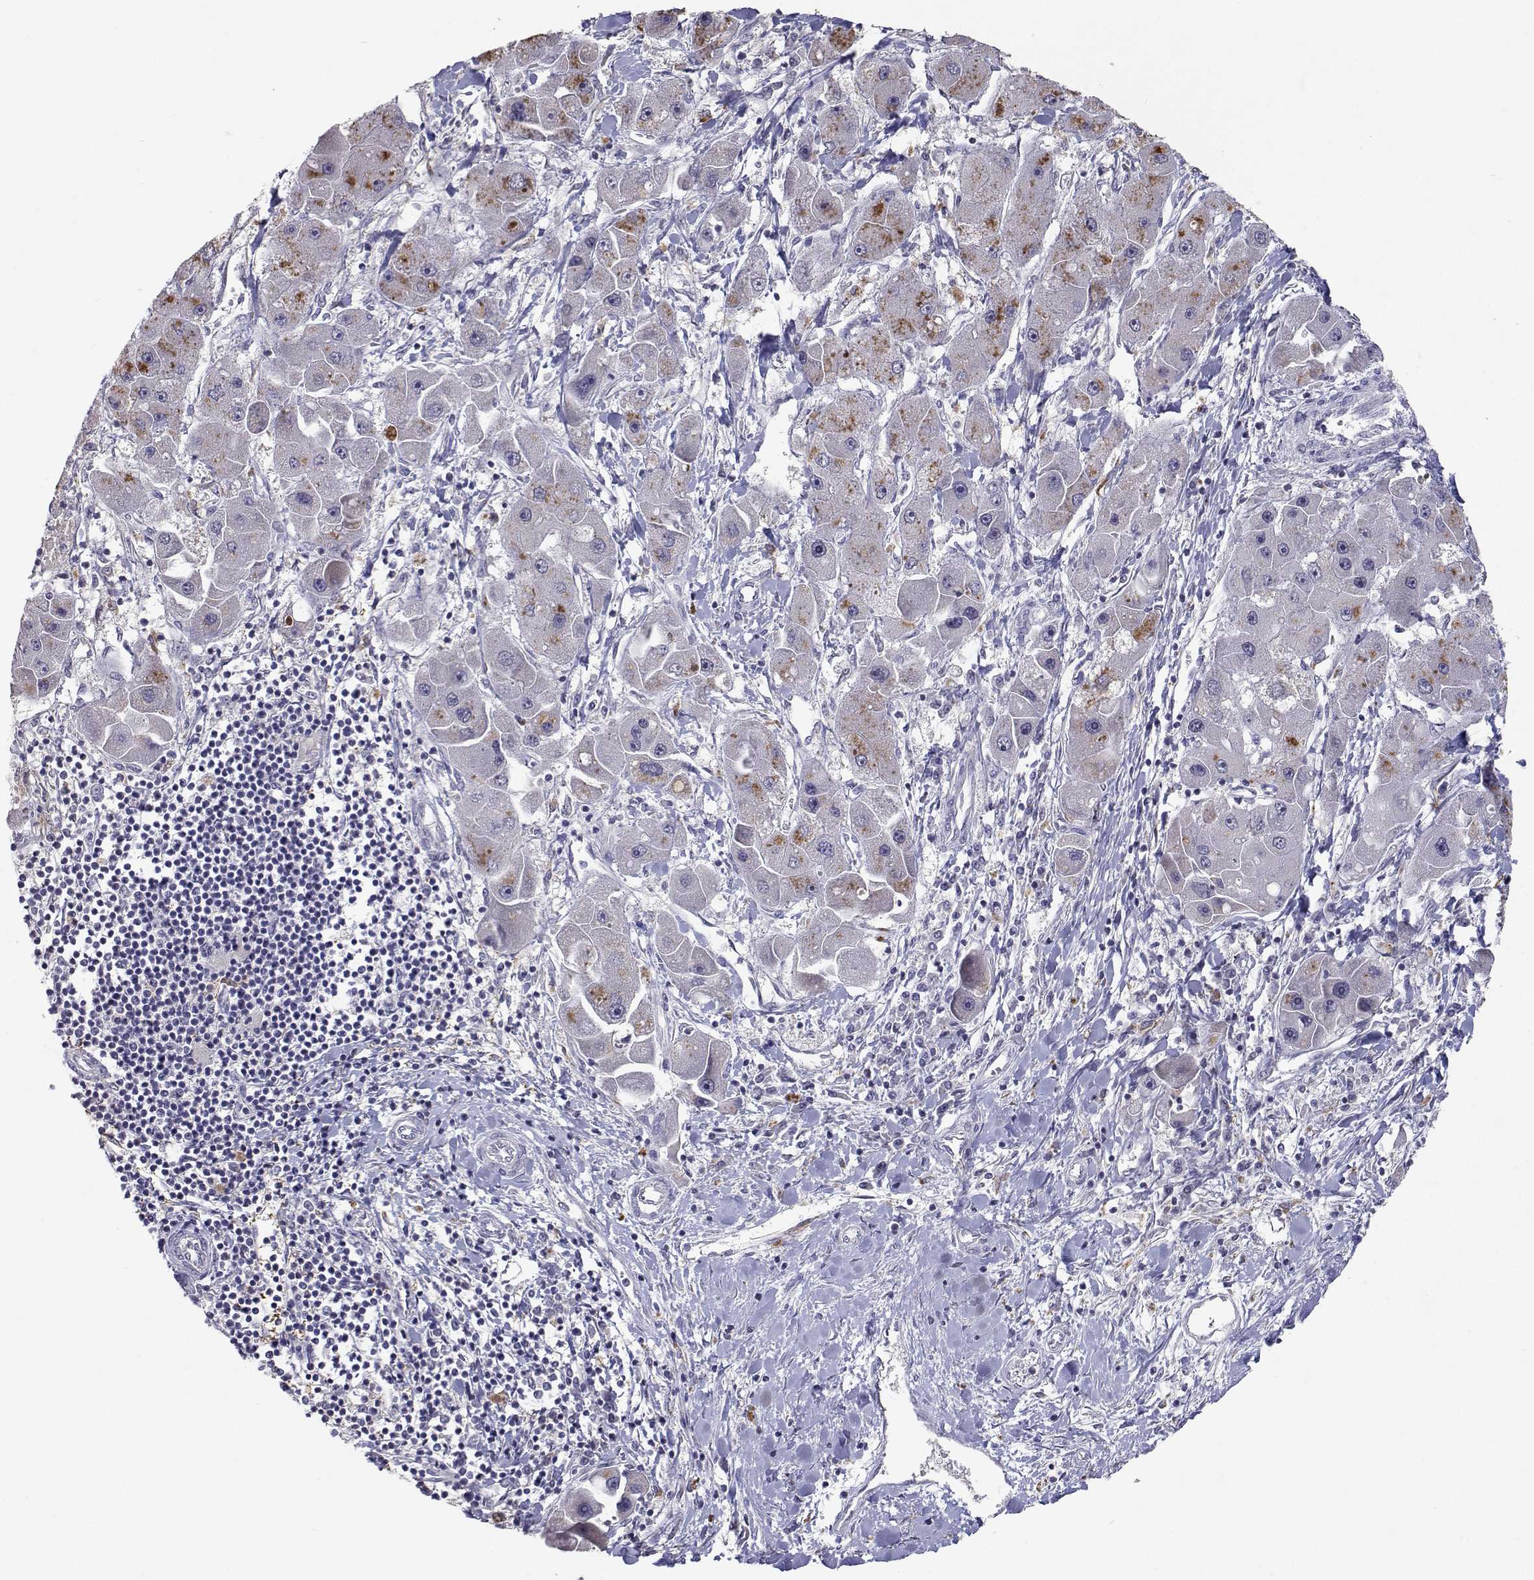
{"staining": {"intensity": "negative", "quantity": "none", "location": "none"}, "tissue": "liver cancer", "cell_type": "Tumor cells", "image_type": "cancer", "snomed": [{"axis": "morphology", "description": "Carcinoma, Hepatocellular, NOS"}, {"axis": "topography", "description": "Liver"}], "caption": "Protein analysis of liver hepatocellular carcinoma shows no significant staining in tumor cells. Brightfield microscopy of immunohistochemistry (IHC) stained with DAB (brown) and hematoxylin (blue), captured at high magnification.", "gene": "RBPJL", "patient": {"sex": "male", "age": 24}}